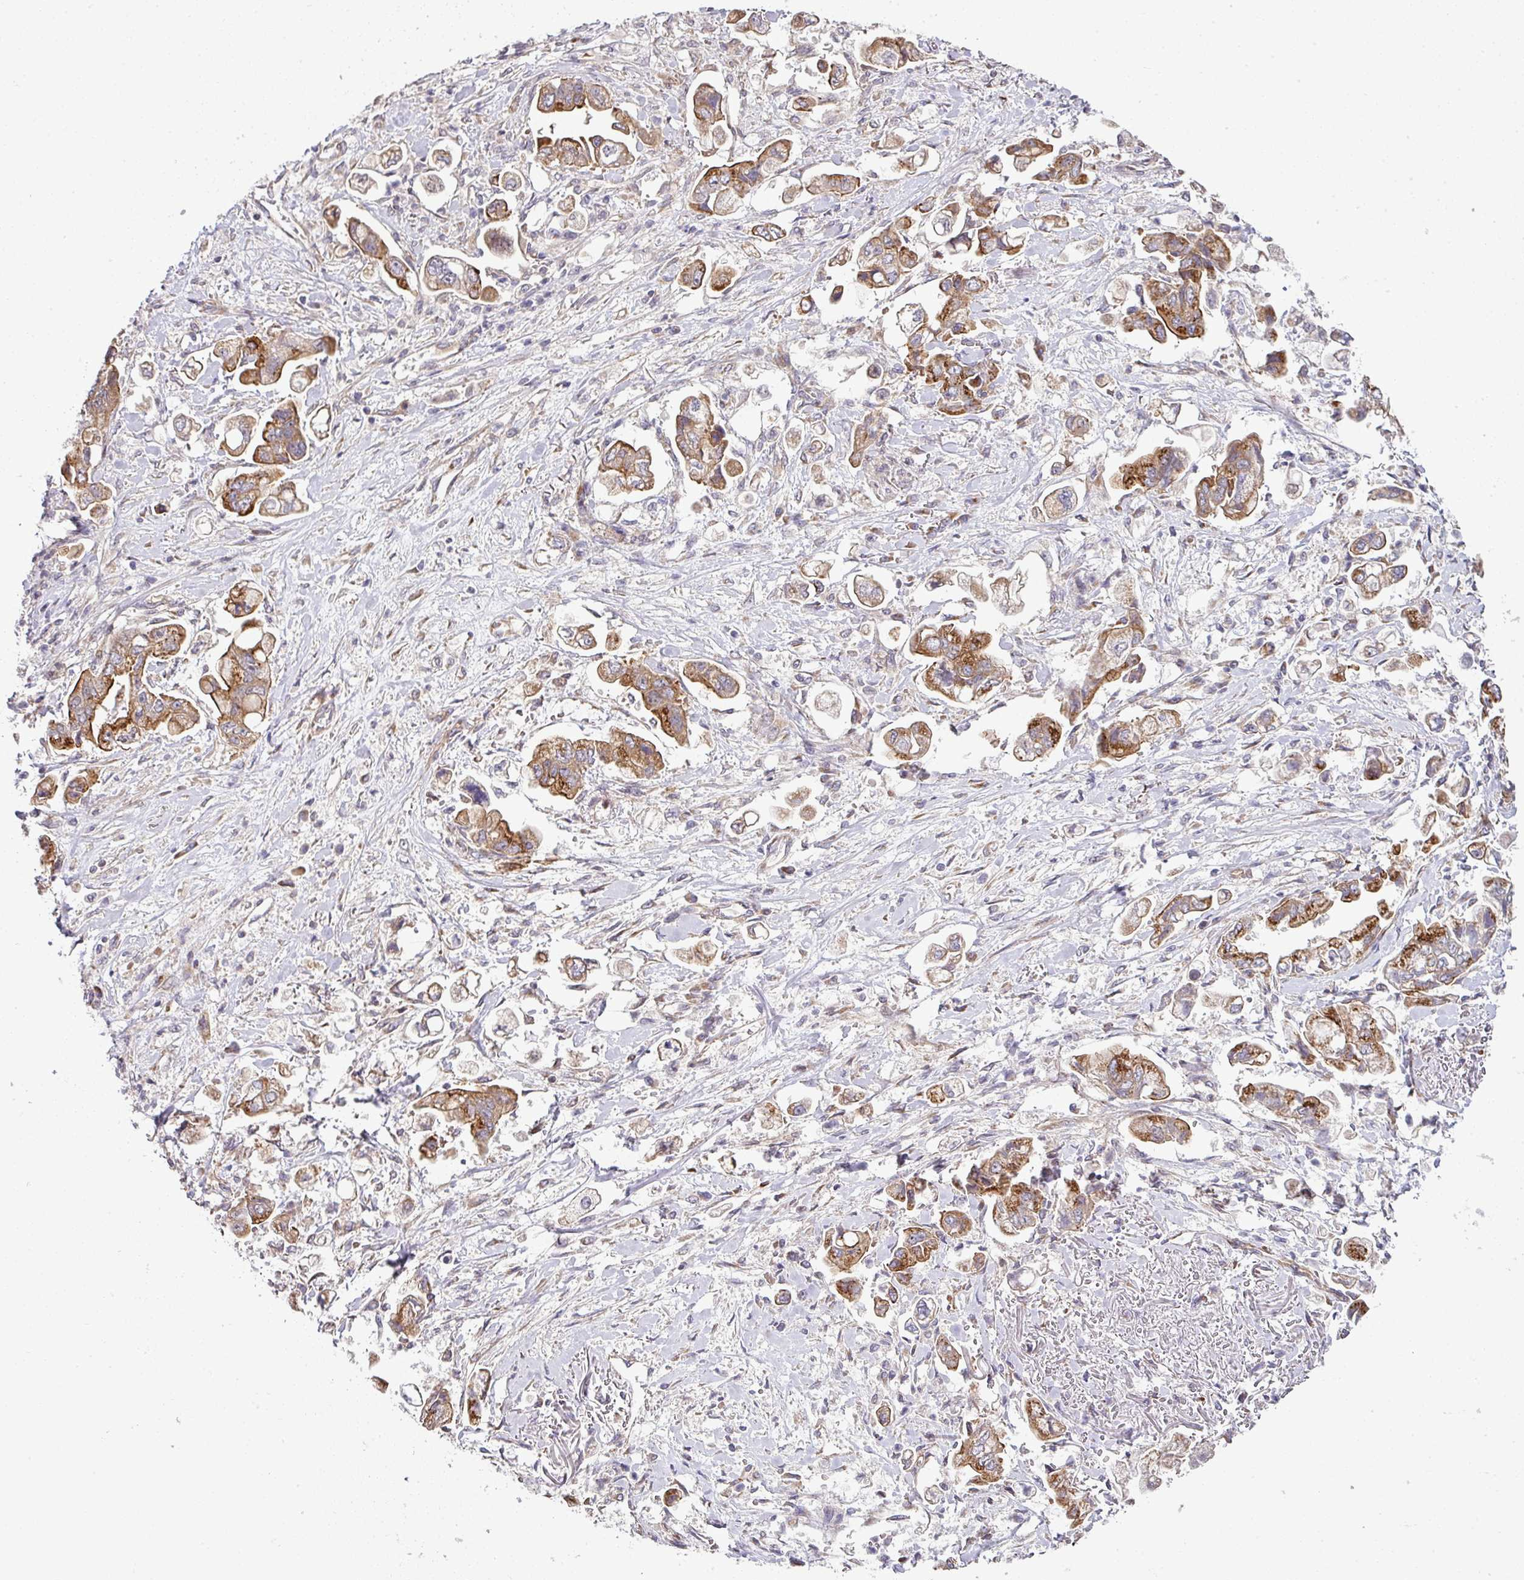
{"staining": {"intensity": "strong", "quantity": ">75%", "location": "cytoplasmic/membranous"}, "tissue": "stomach cancer", "cell_type": "Tumor cells", "image_type": "cancer", "snomed": [{"axis": "morphology", "description": "Adenocarcinoma, NOS"}, {"axis": "topography", "description": "Stomach"}], "caption": "Brown immunohistochemical staining in human adenocarcinoma (stomach) demonstrates strong cytoplasmic/membranous expression in approximately >75% of tumor cells. (IHC, brightfield microscopy, high magnification).", "gene": "TIMMDC1", "patient": {"sex": "male", "age": 62}}